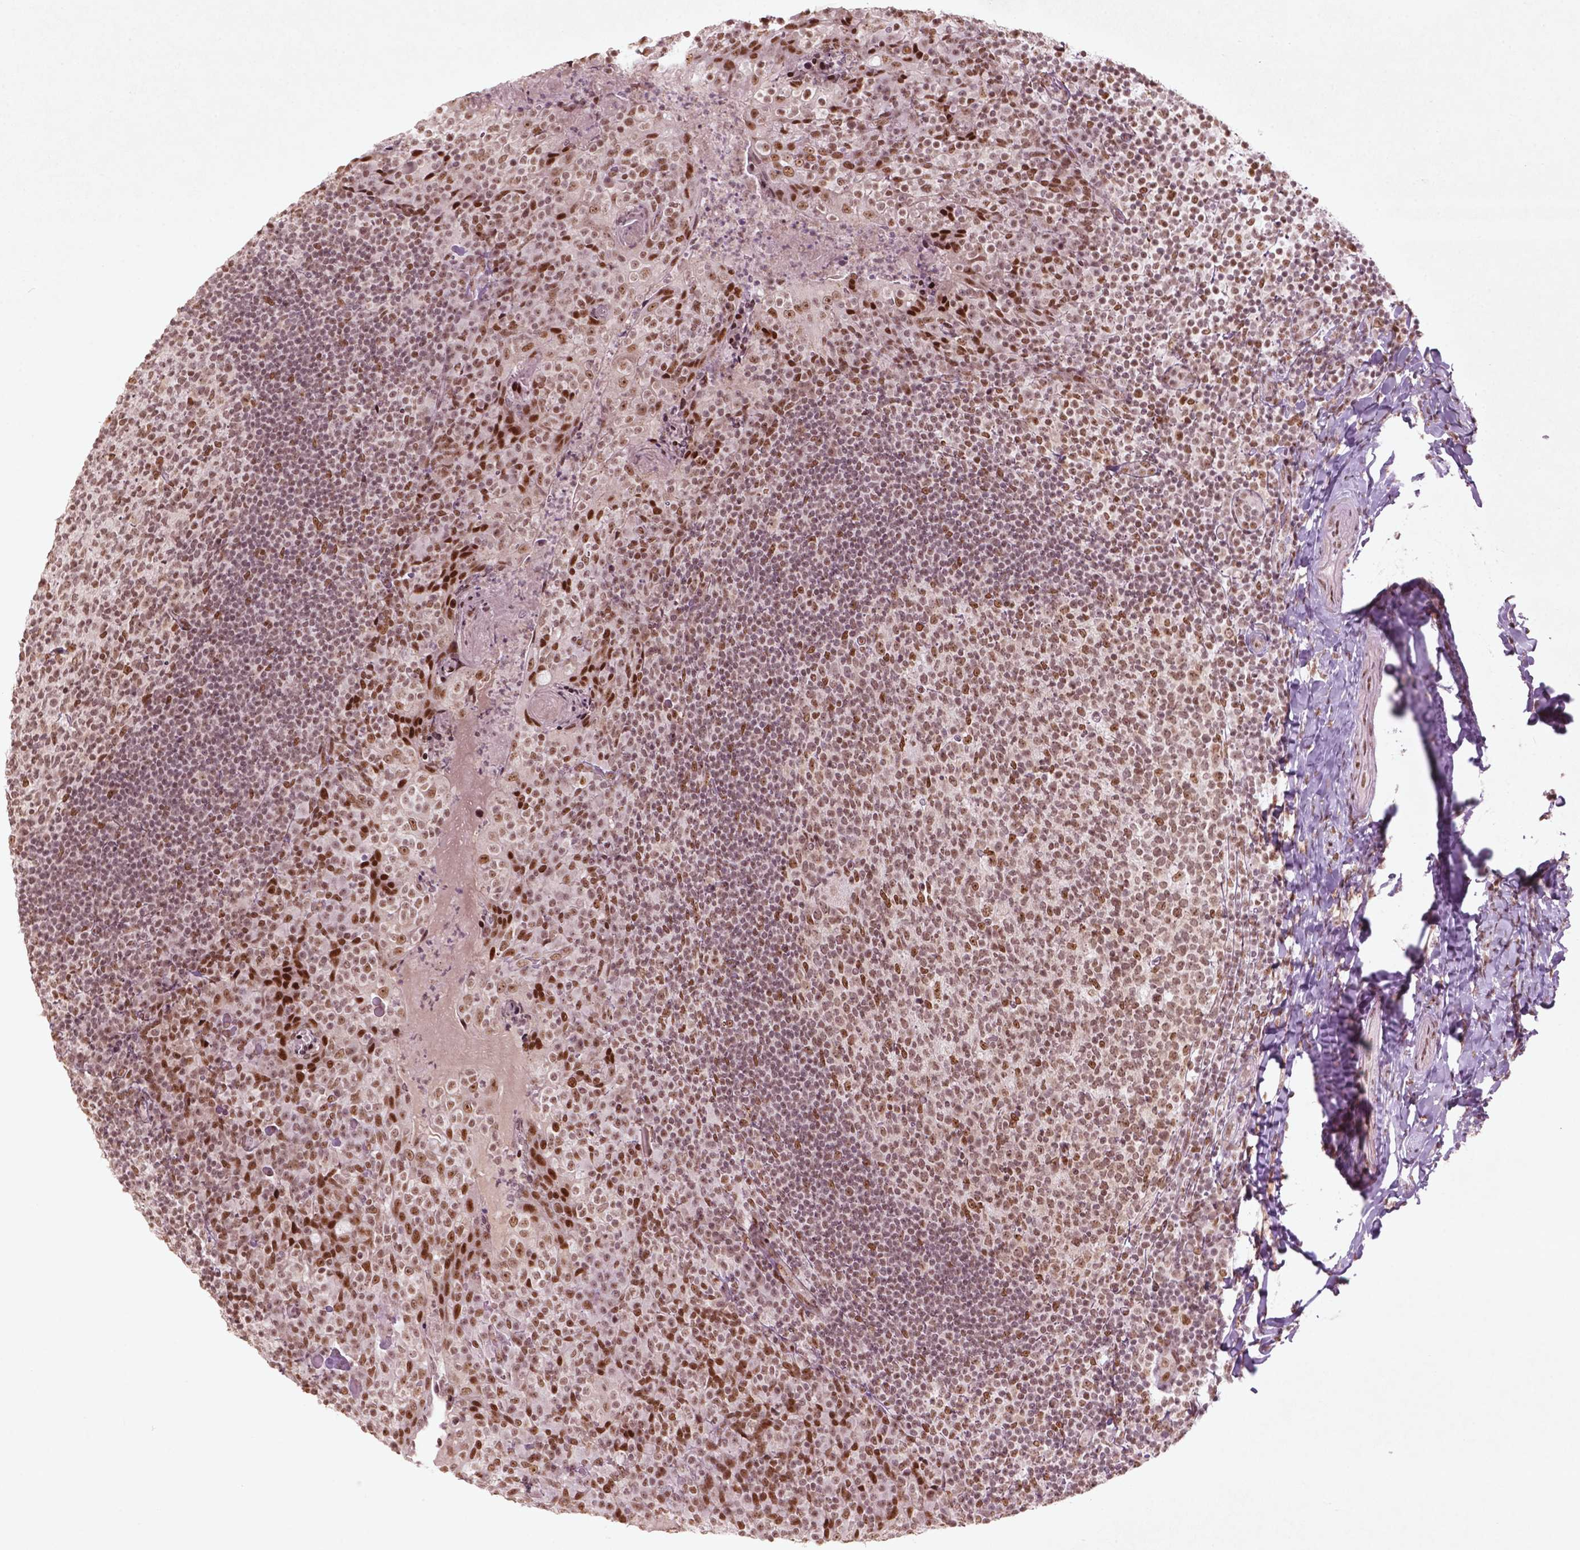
{"staining": {"intensity": "moderate", "quantity": ">75%", "location": "nuclear"}, "tissue": "tonsil", "cell_type": "Germinal center cells", "image_type": "normal", "snomed": [{"axis": "morphology", "description": "Normal tissue, NOS"}, {"axis": "topography", "description": "Tonsil"}], "caption": "Immunohistochemical staining of unremarkable tonsil reveals >75% levels of moderate nuclear protein staining in approximately >75% of germinal center cells. The staining is performed using DAB (3,3'-diaminobenzidine) brown chromogen to label protein expression. The nuclei are counter-stained blue using hematoxylin.", "gene": "HMG20B", "patient": {"sex": "female", "age": 10}}